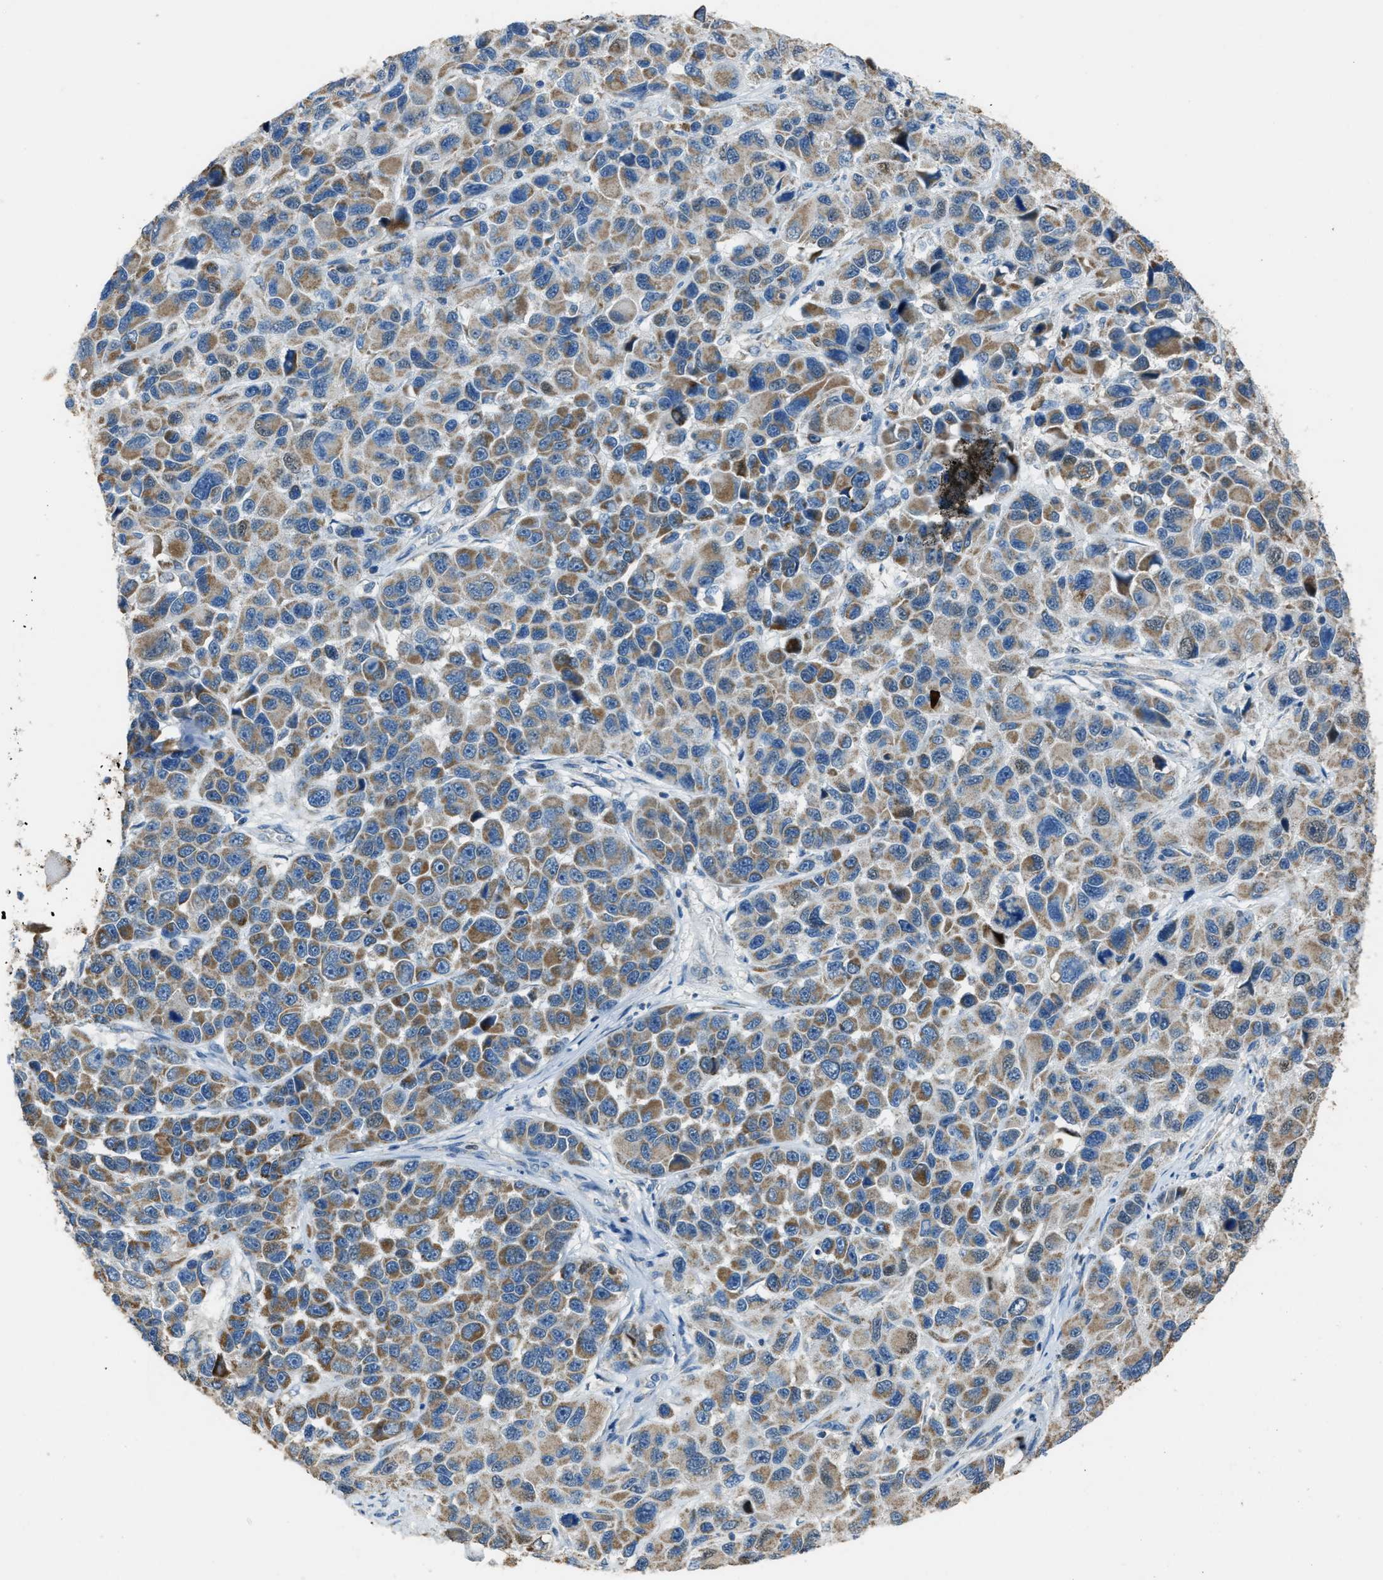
{"staining": {"intensity": "moderate", "quantity": ">75%", "location": "cytoplasmic/membranous"}, "tissue": "melanoma", "cell_type": "Tumor cells", "image_type": "cancer", "snomed": [{"axis": "morphology", "description": "Malignant melanoma, NOS"}, {"axis": "topography", "description": "Skin"}], "caption": "A brown stain labels moderate cytoplasmic/membranous positivity of a protein in human melanoma tumor cells.", "gene": "SLC25A11", "patient": {"sex": "male", "age": 53}}